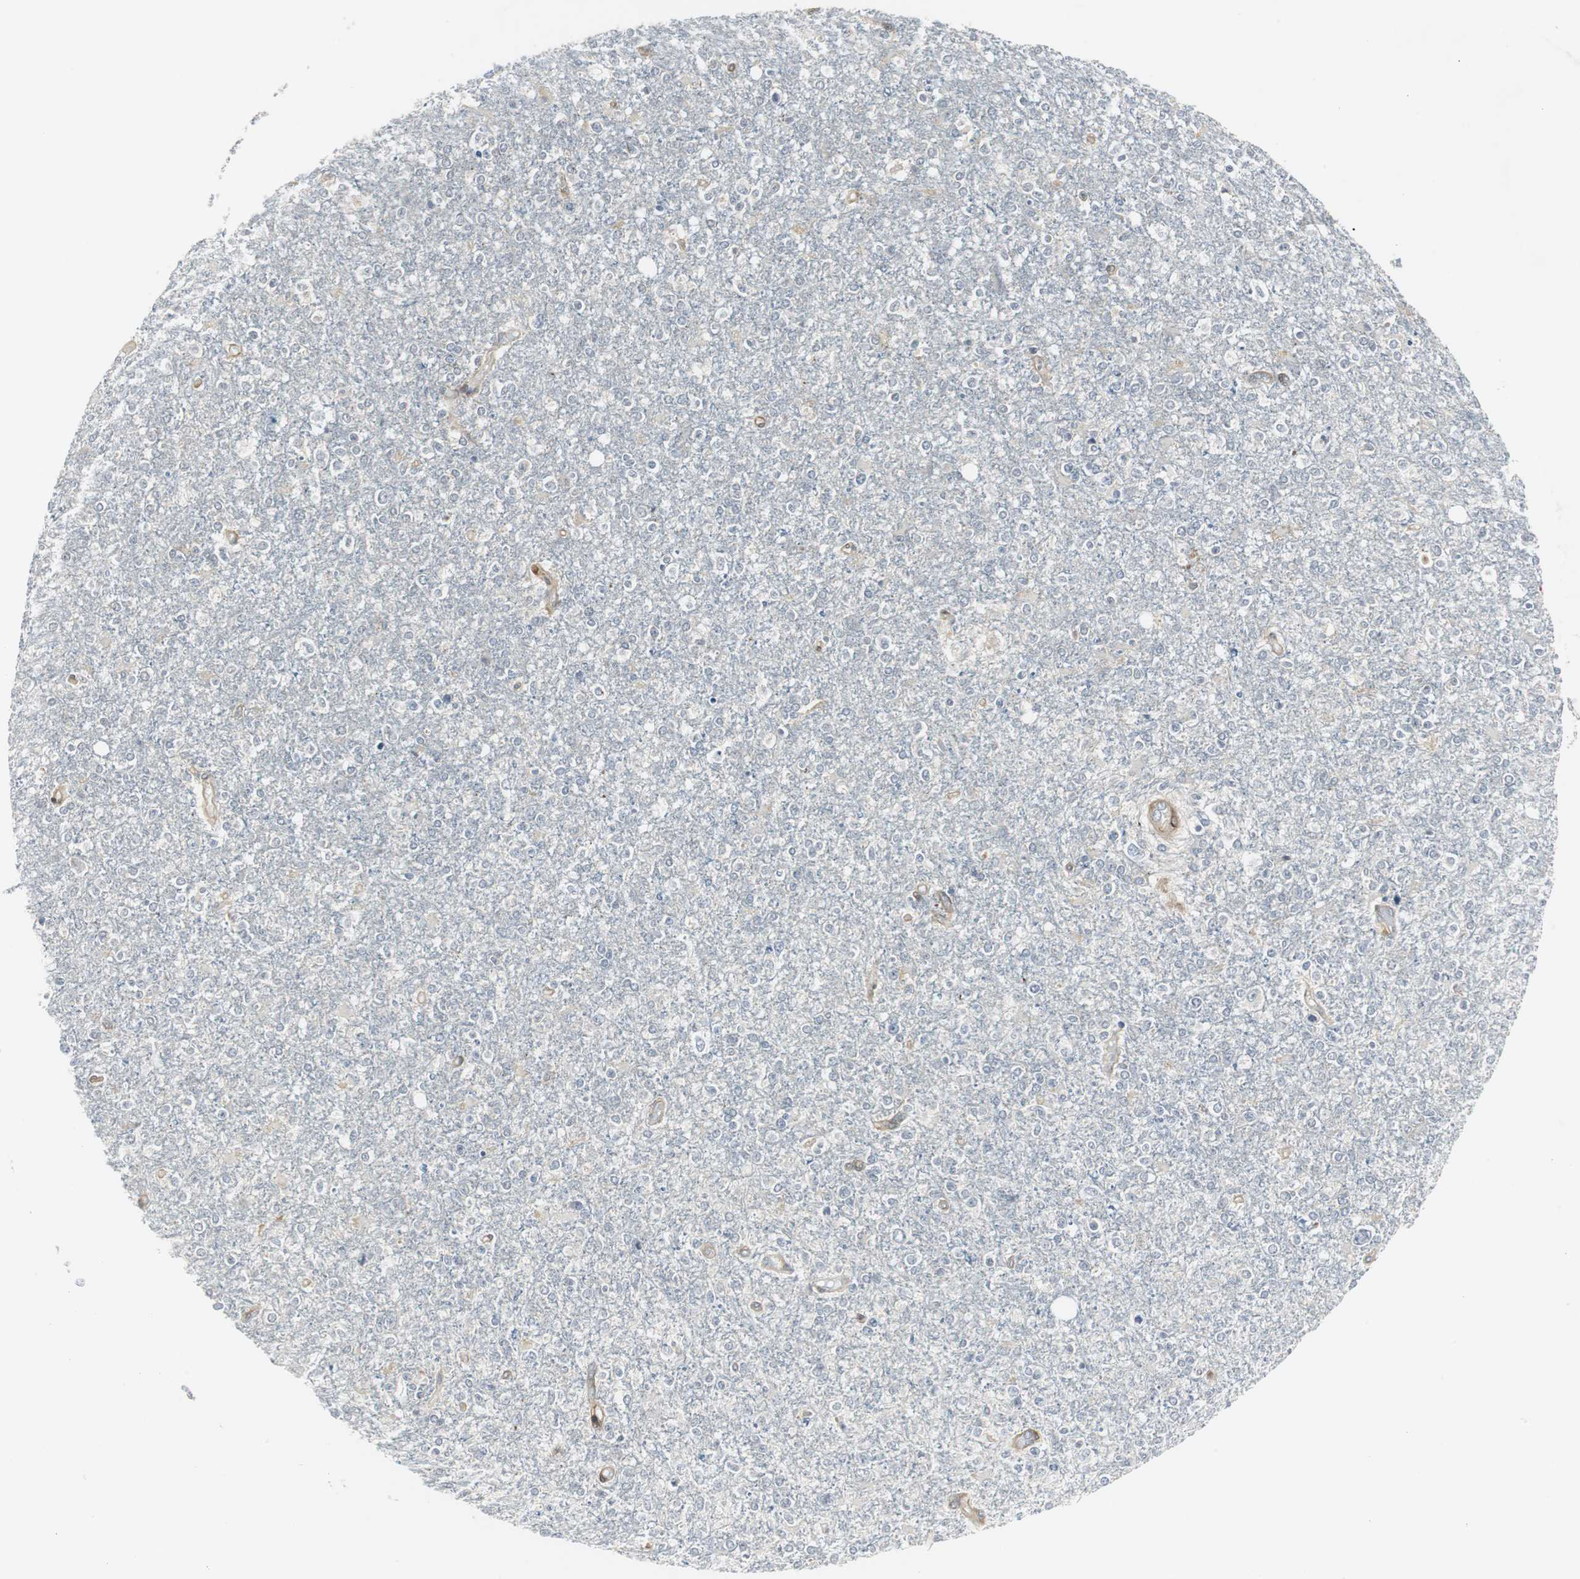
{"staining": {"intensity": "weak", "quantity": "<25%", "location": "cytoplasmic/membranous"}, "tissue": "glioma", "cell_type": "Tumor cells", "image_type": "cancer", "snomed": [{"axis": "morphology", "description": "Glioma, malignant, High grade"}, {"axis": "topography", "description": "Cerebral cortex"}], "caption": "A photomicrograph of glioma stained for a protein reveals no brown staining in tumor cells.", "gene": "SCYL3", "patient": {"sex": "male", "age": 76}}